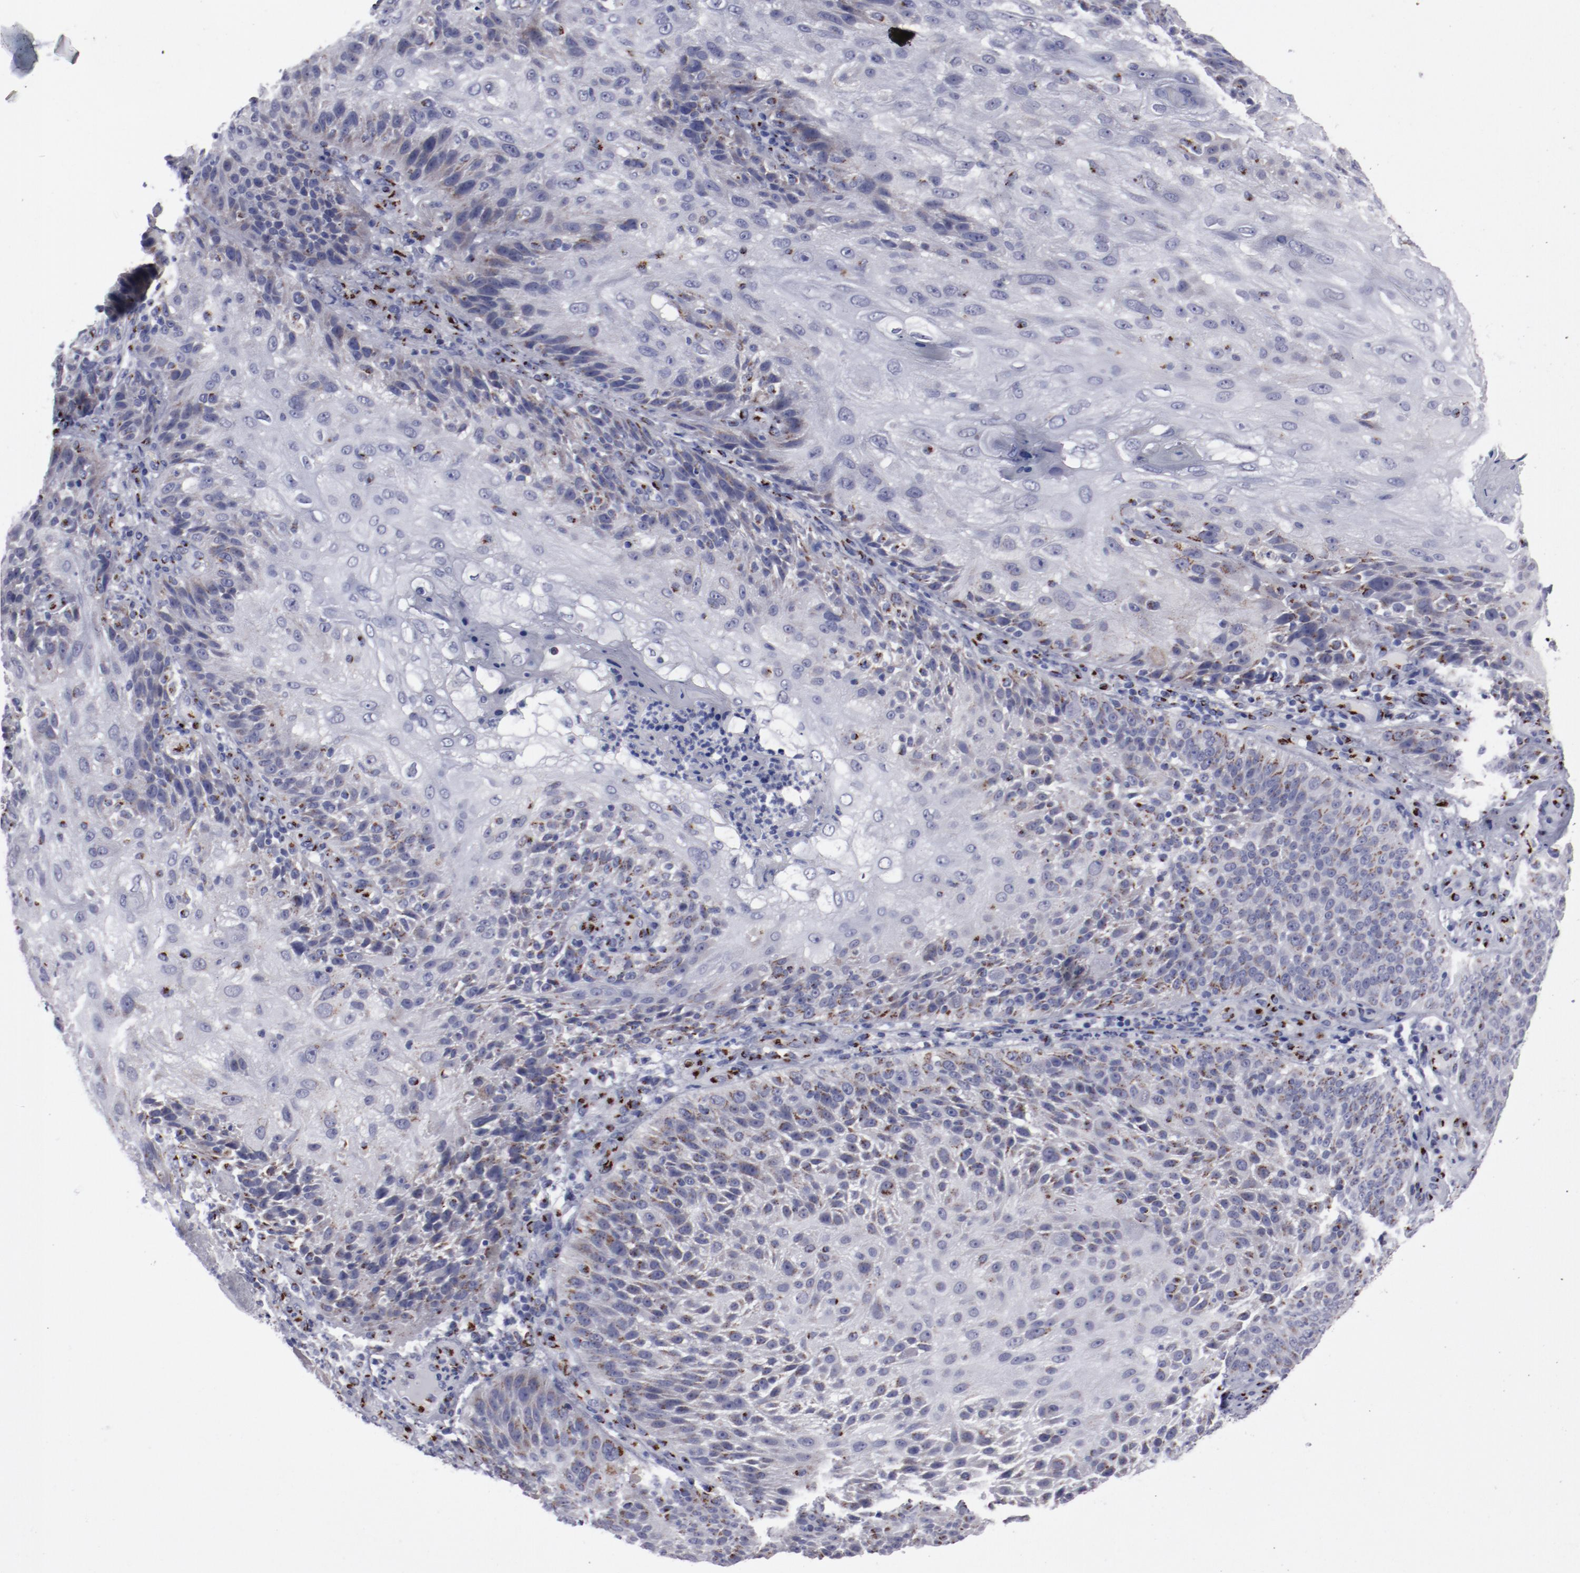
{"staining": {"intensity": "strong", "quantity": "25%-75%", "location": "cytoplasmic/membranous"}, "tissue": "skin cancer", "cell_type": "Tumor cells", "image_type": "cancer", "snomed": [{"axis": "morphology", "description": "Normal tissue, NOS"}, {"axis": "morphology", "description": "Squamous cell carcinoma, NOS"}, {"axis": "topography", "description": "Skin"}], "caption": "Protein staining displays strong cytoplasmic/membranous expression in about 25%-75% of tumor cells in squamous cell carcinoma (skin). (DAB (3,3'-diaminobenzidine) IHC with brightfield microscopy, high magnification).", "gene": "GOLIM4", "patient": {"sex": "female", "age": 83}}